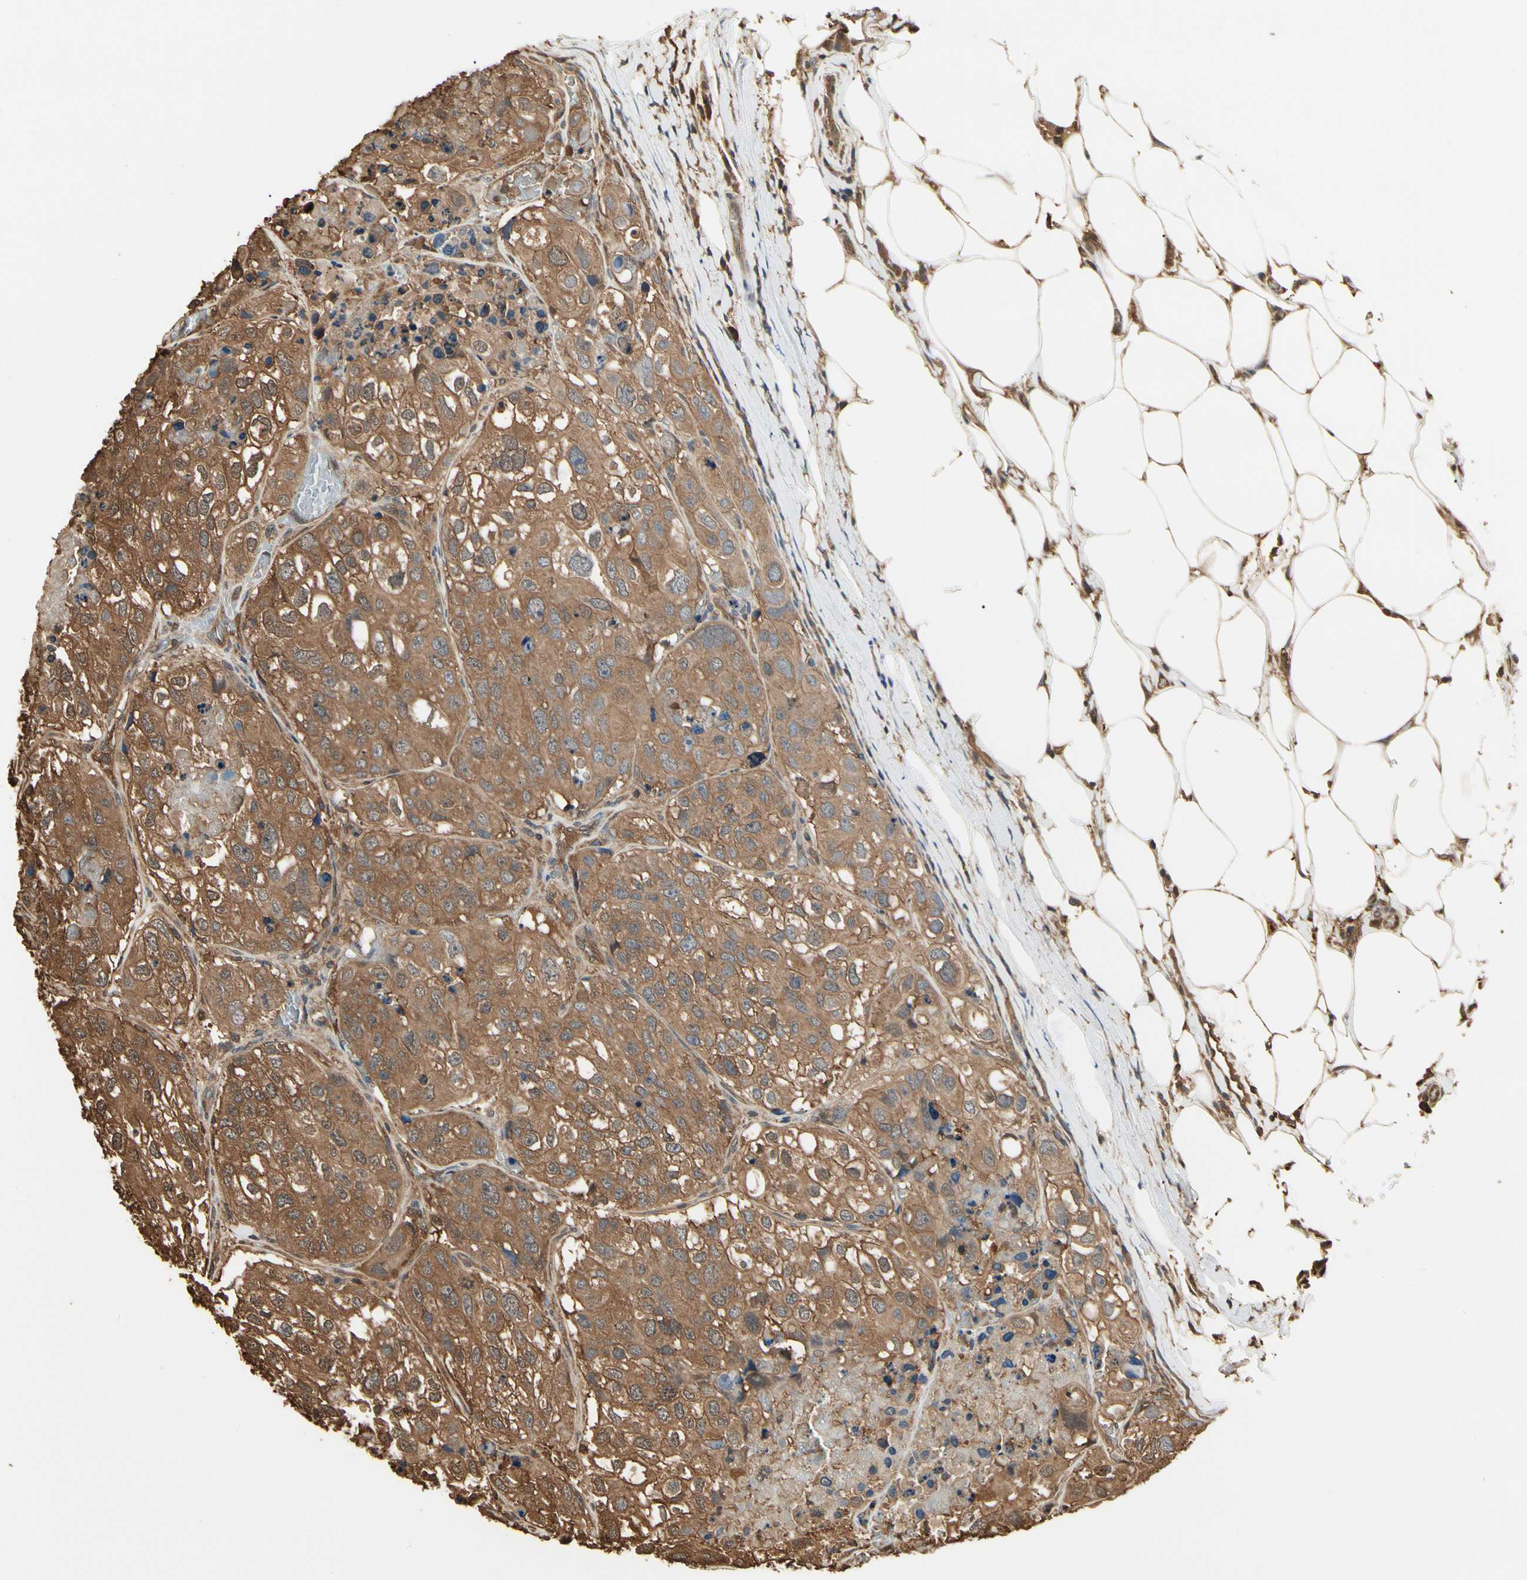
{"staining": {"intensity": "moderate", "quantity": ">75%", "location": "cytoplasmic/membranous"}, "tissue": "urothelial cancer", "cell_type": "Tumor cells", "image_type": "cancer", "snomed": [{"axis": "morphology", "description": "Urothelial carcinoma, High grade"}, {"axis": "topography", "description": "Lymph node"}, {"axis": "topography", "description": "Urinary bladder"}], "caption": "IHC of urothelial carcinoma (high-grade) displays medium levels of moderate cytoplasmic/membranous expression in about >75% of tumor cells.", "gene": "YWHAE", "patient": {"sex": "male", "age": 51}}